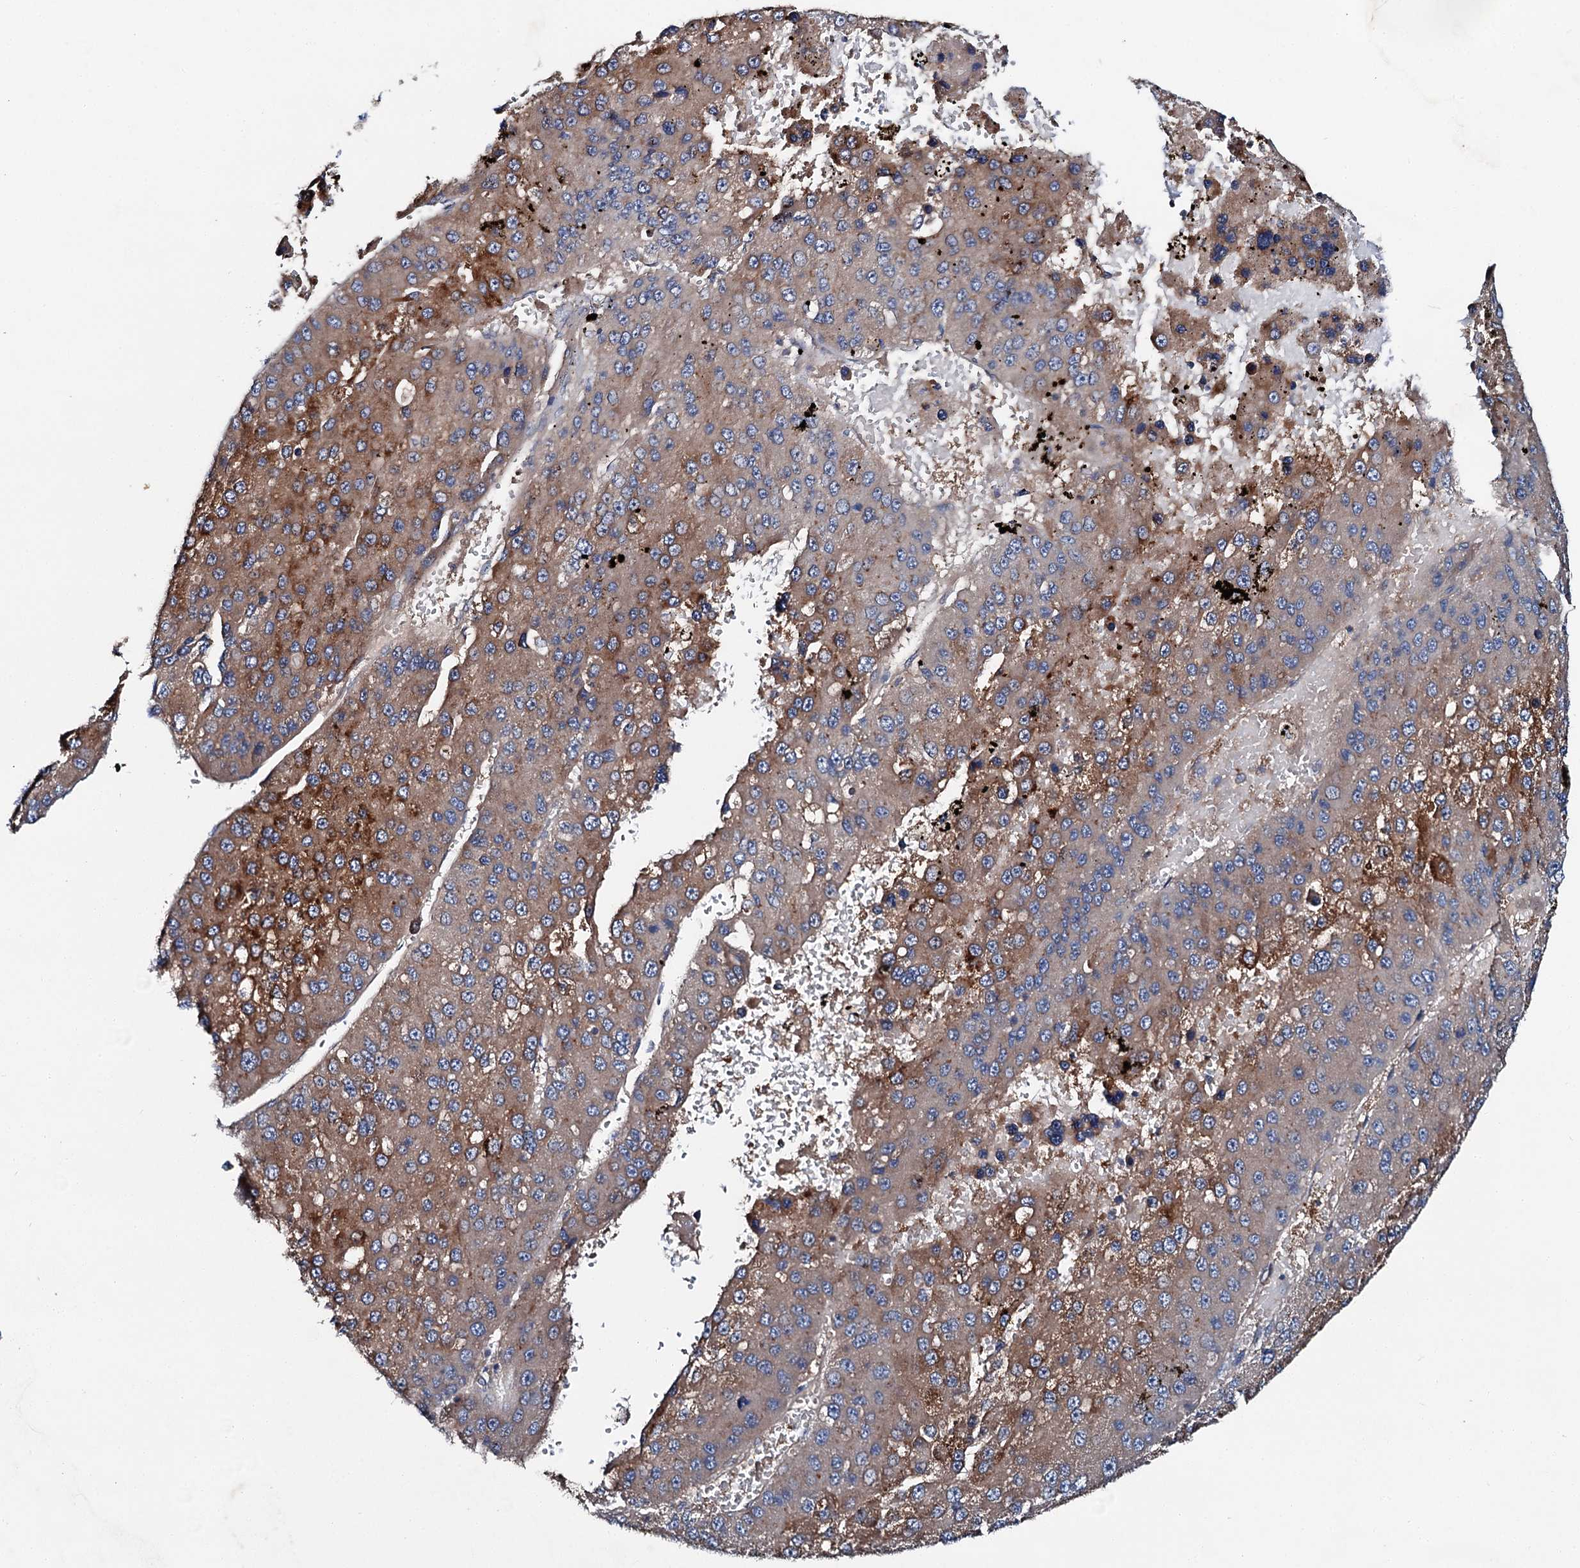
{"staining": {"intensity": "moderate", "quantity": ">75%", "location": "cytoplasmic/membranous"}, "tissue": "liver cancer", "cell_type": "Tumor cells", "image_type": "cancer", "snomed": [{"axis": "morphology", "description": "Carcinoma, Hepatocellular, NOS"}, {"axis": "topography", "description": "Liver"}], "caption": "A brown stain highlights moderate cytoplasmic/membranous expression of a protein in liver cancer (hepatocellular carcinoma) tumor cells.", "gene": "SLC22A25", "patient": {"sex": "female", "age": 73}}